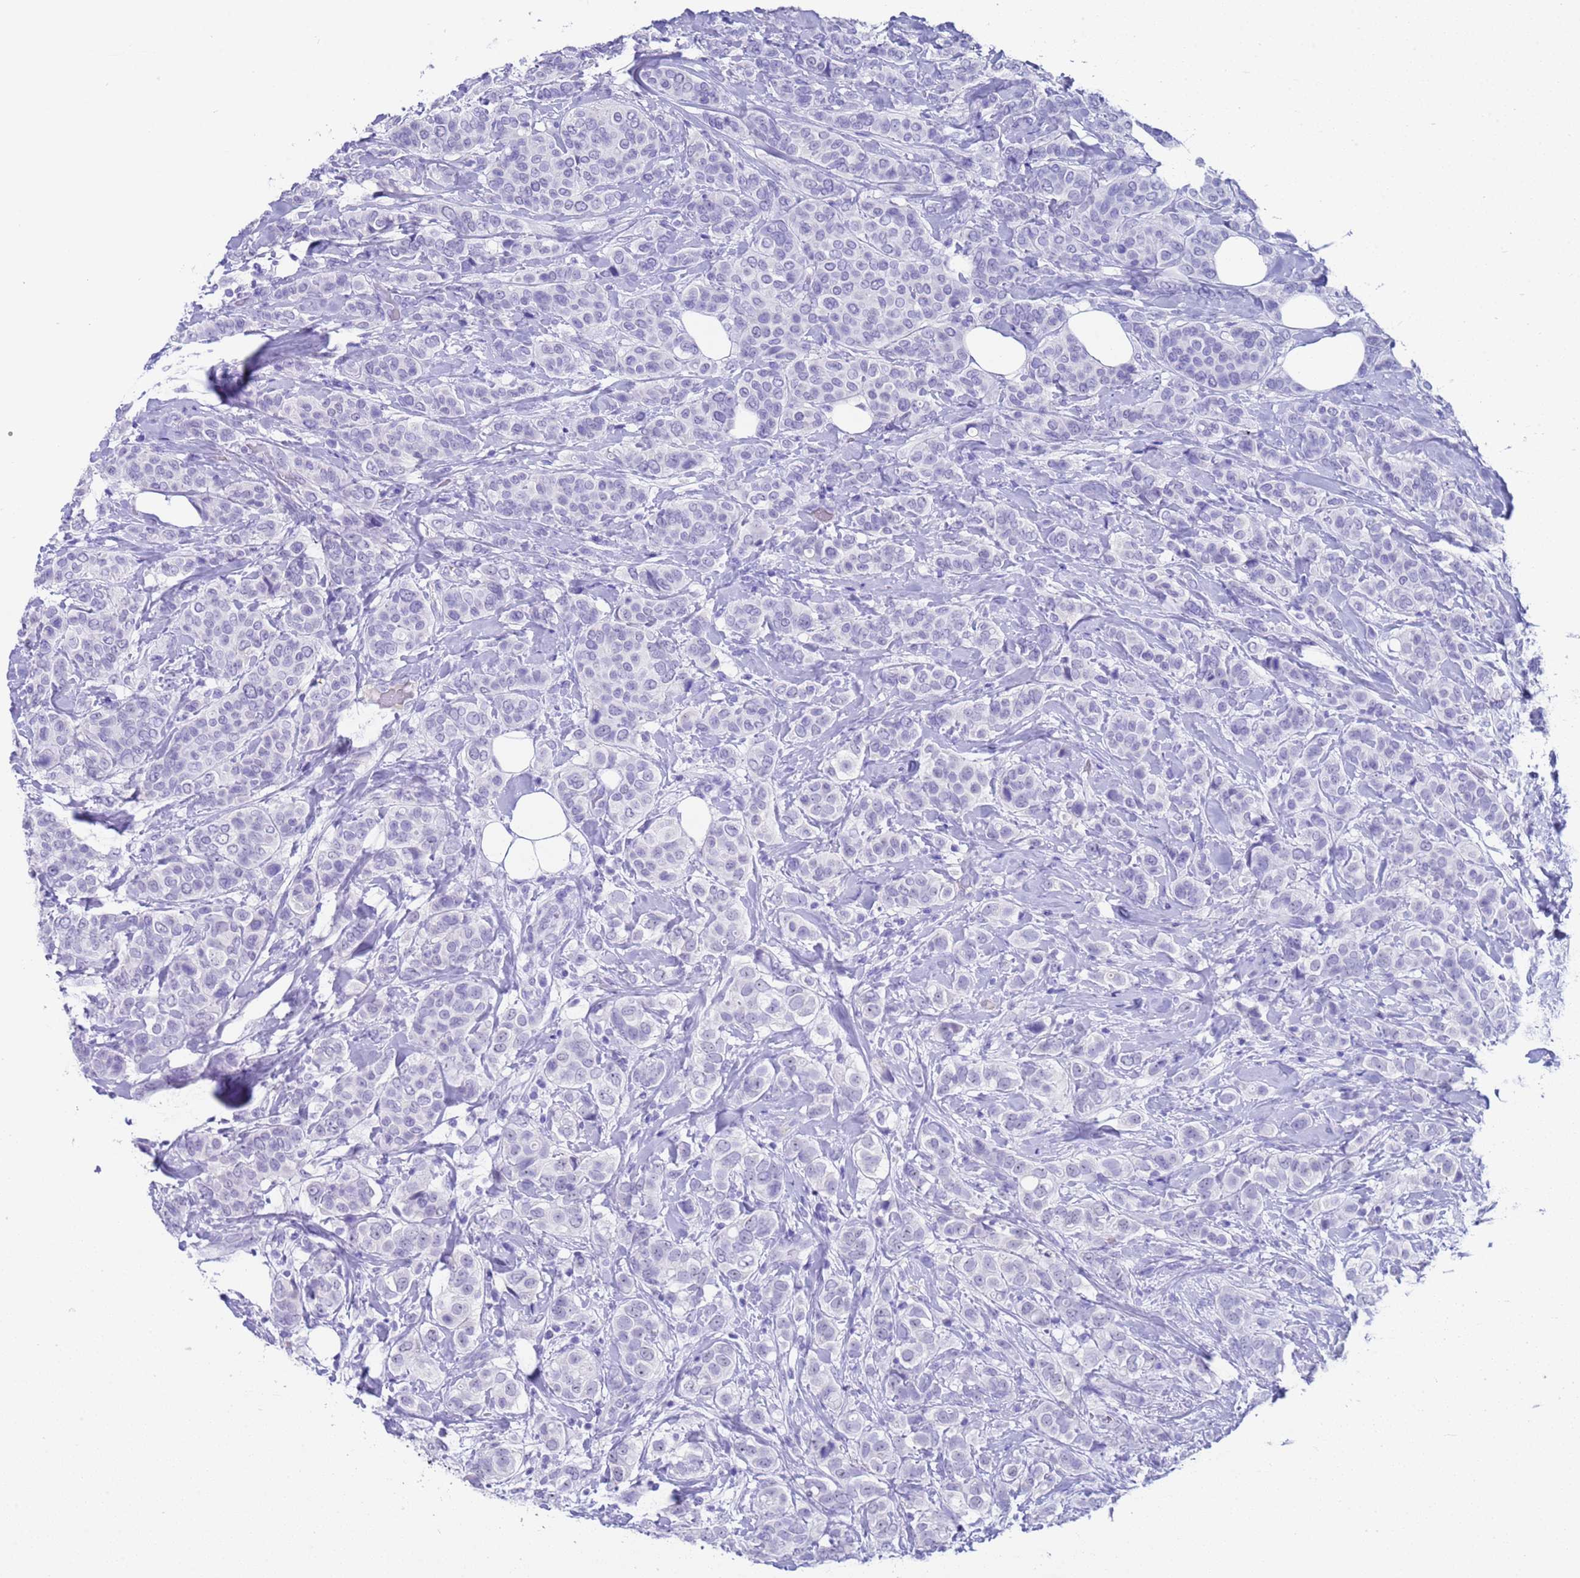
{"staining": {"intensity": "negative", "quantity": "none", "location": "none"}, "tissue": "breast cancer", "cell_type": "Tumor cells", "image_type": "cancer", "snomed": [{"axis": "morphology", "description": "Lobular carcinoma"}, {"axis": "topography", "description": "Breast"}], "caption": "IHC image of neoplastic tissue: lobular carcinoma (breast) stained with DAB (3,3'-diaminobenzidine) demonstrates no significant protein staining in tumor cells. (Stains: DAB immunohistochemistry (IHC) with hematoxylin counter stain, Microscopy: brightfield microscopy at high magnification).", "gene": "CKM", "patient": {"sex": "female", "age": 51}}